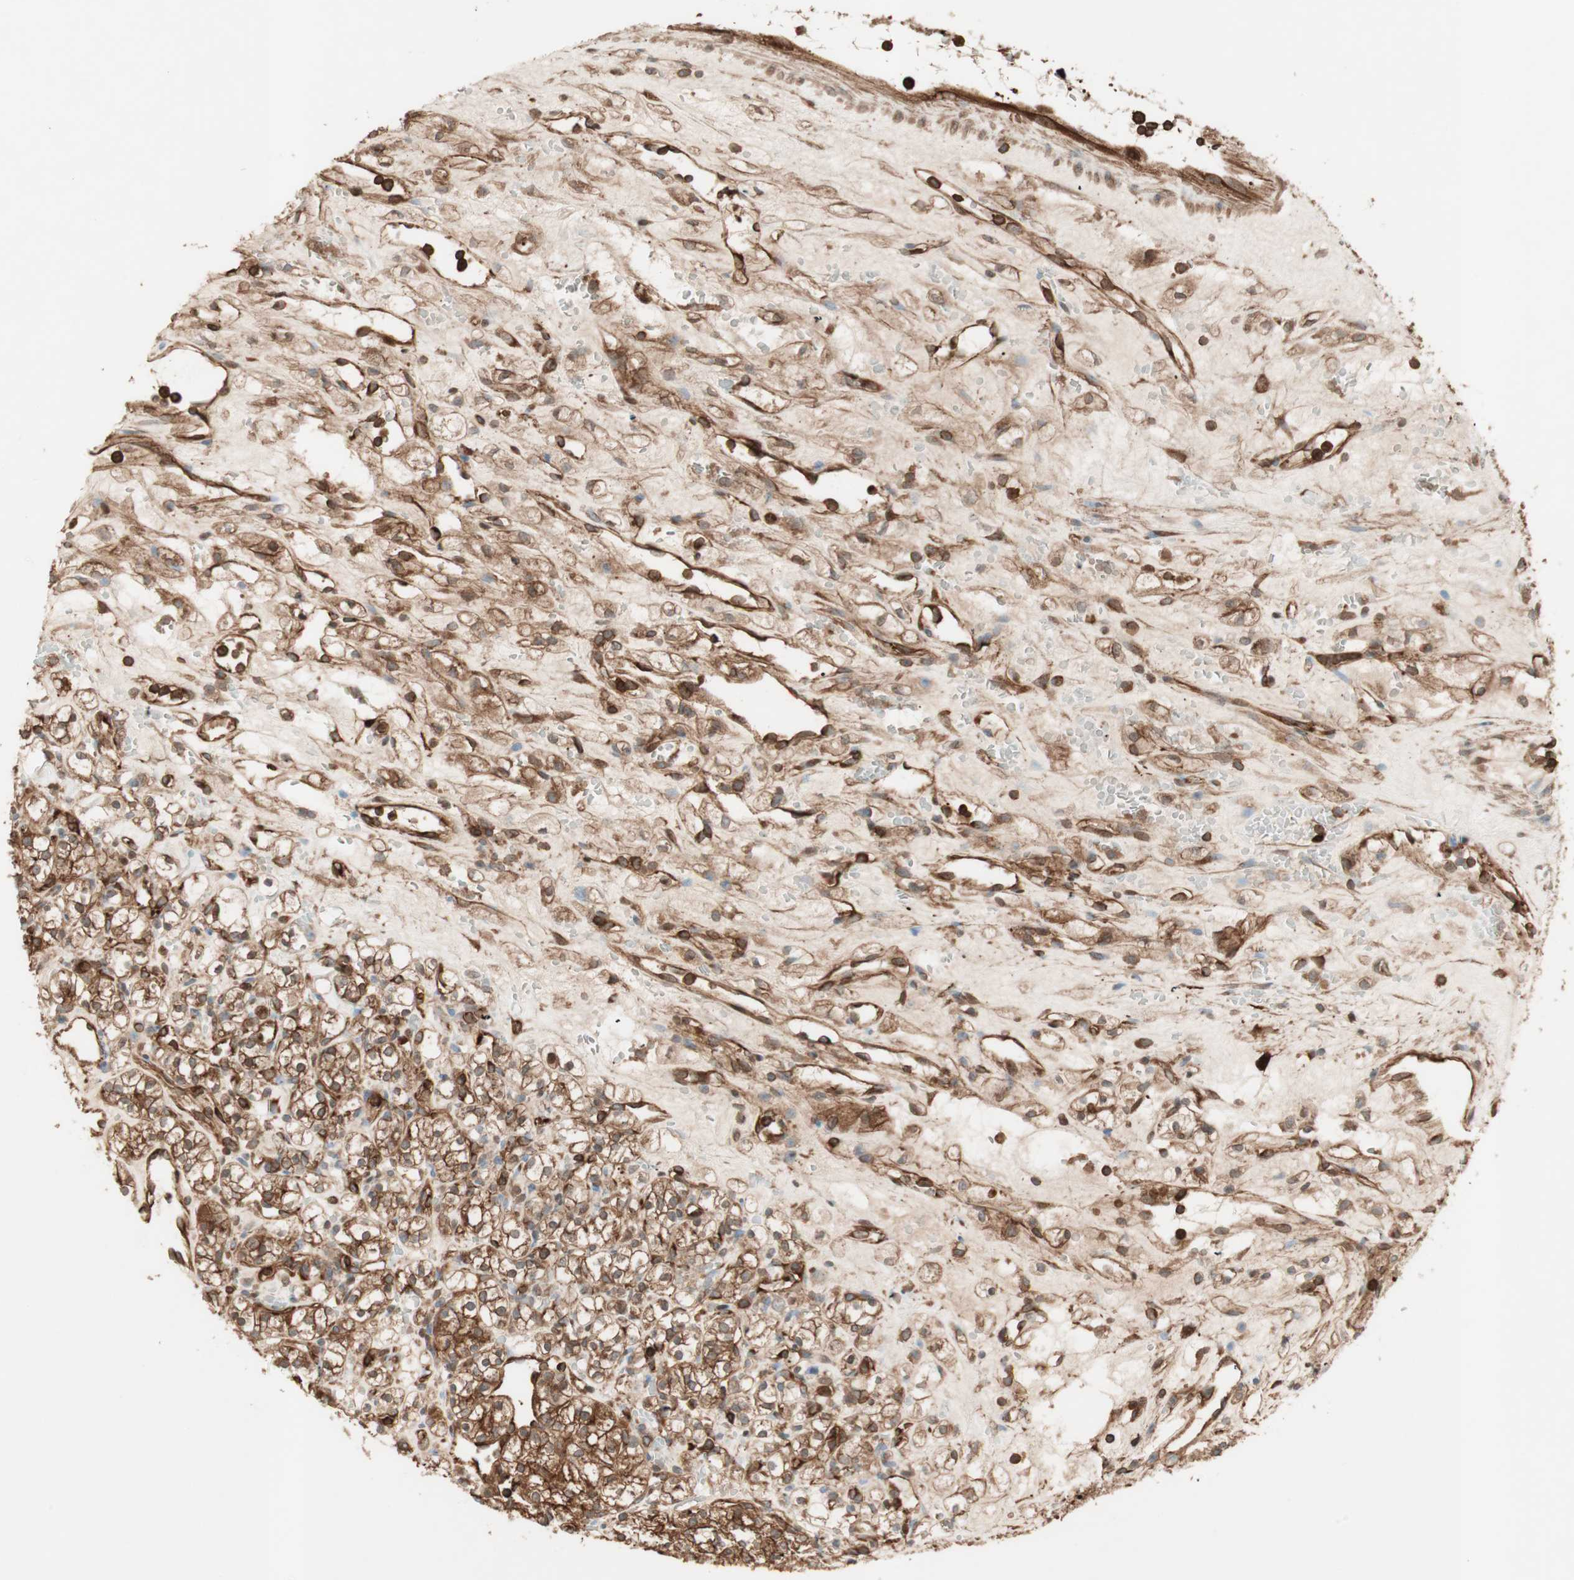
{"staining": {"intensity": "strong", "quantity": ">75%", "location": "cytoplasmic/membranous,nuclear"}, "tissue": "renal cancer", "cell_type": "Tumor cells", "image_type": "cancer", "snomed": [{"axis": "morphology", "description": "Adenocarcinoma, NOS"}, {"axis": "topography", "description": "Kidney"}], "caption": "Protein staining by immunohistochemistry shows strong cytoplasmic/membranous and nuclear positivity in about >75% of tumor cells in renal cancer (adenocarcinoma).", "gene": "TCP11L1", "patient": {"sex": "female", "age": 60}}